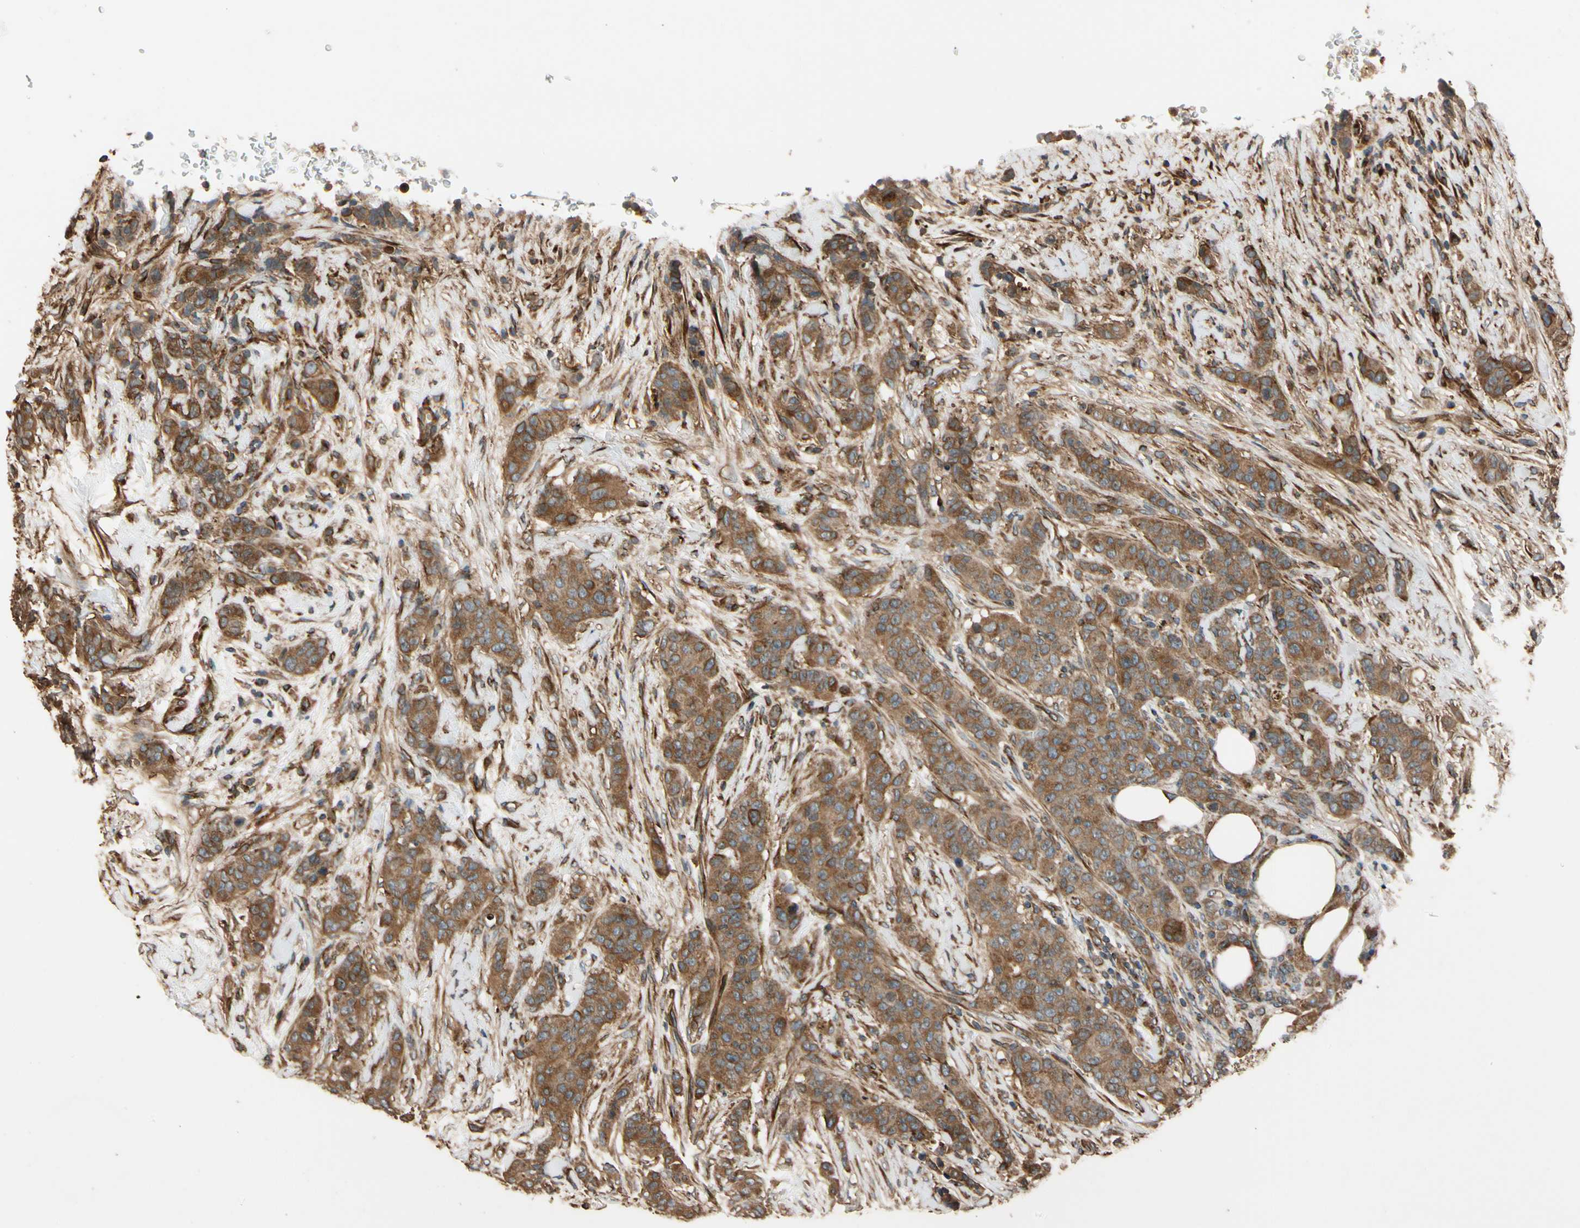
{"staining": {"intensity": "strong", "quantity": ">75%", "location": "cytoplasmic/membranous"}, "tissue": "breast cancer", "cell_type": "Tumor cells", "image_type": "cancer", "snomed": [{"axis": "morphology", "description": "Duct carcinoma"}, {"axis": "topography", "description": "Breast"}], "caption": "High-power microscopy captured an immunohistochemistry (IHC) micrograph of breast infiltrating ductal carcinoma, revealing strong cytoplasmic/membranous staining in about >75% of tumor cells.", "gene": "MGRN1", "patient": {"sex": "female", "age": 40}}